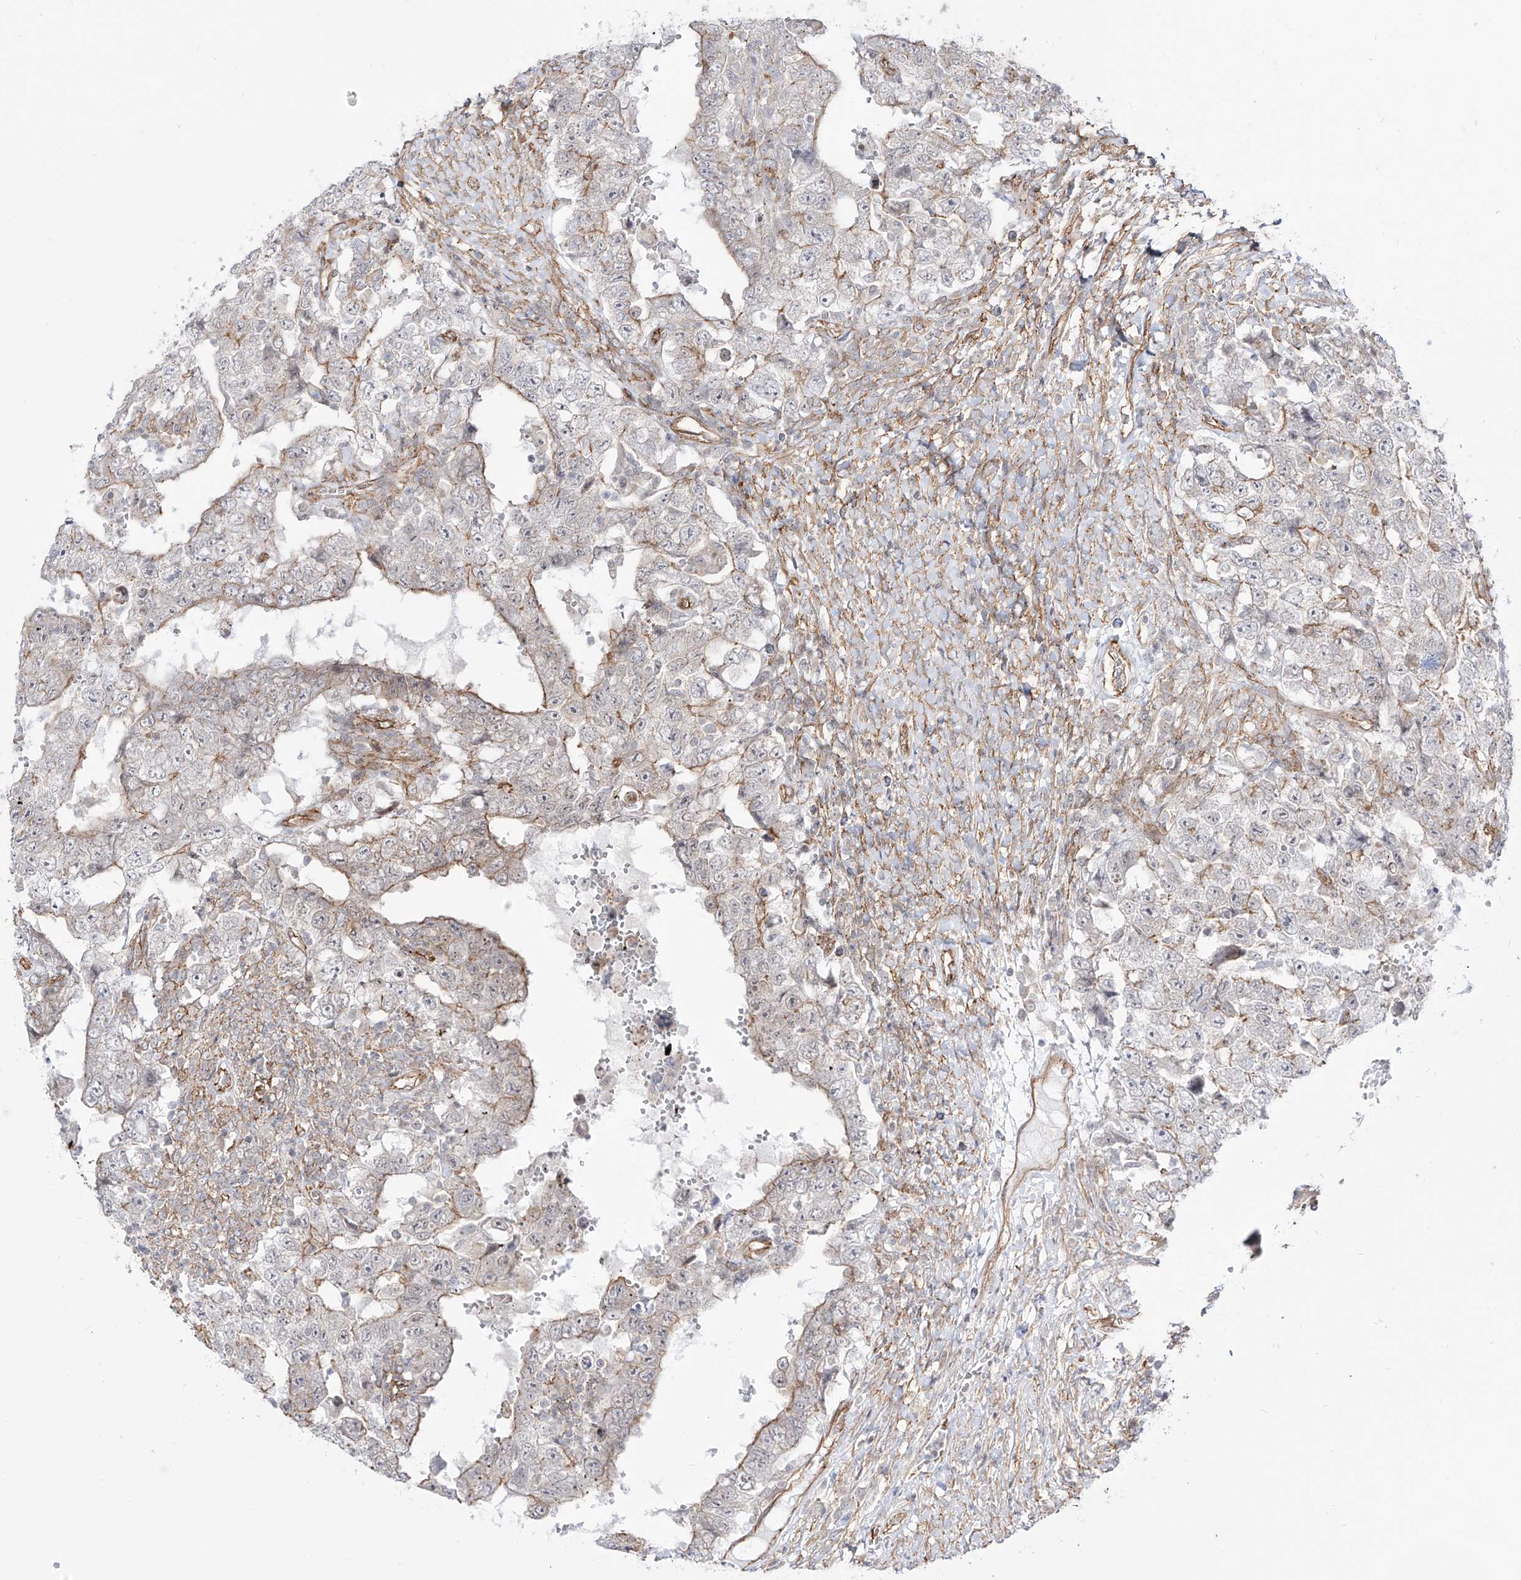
{"staining": {"intensity": "moderate", "quantity": "<25%", "location": "cytoplasmic/membranous"}, "tissue": "testis cancer", "cell_type": "Tumor cells", "image_type": "cancer", "snomed": [{"axis": "morphology", "description": "Carcinoma, Embryonal, NOS"}, {"axis": "topography", "description": "Testis"}], "caption": "A high-resolution micrograph shows immunohistochemistry staining of testis cancer (embryonal carcinoma), which exhibits moderate cytoplasmic/membranous staining in about <25% of tumor cells. The protein of interest is stained brown, and the nuclei are stained in blue (DAB (3,3'-diaminobenzidine) IHC with brightfield microscopy, high magnification).", "gene": "ZNF180", "patient": {"sex": "male", "age": 26}}